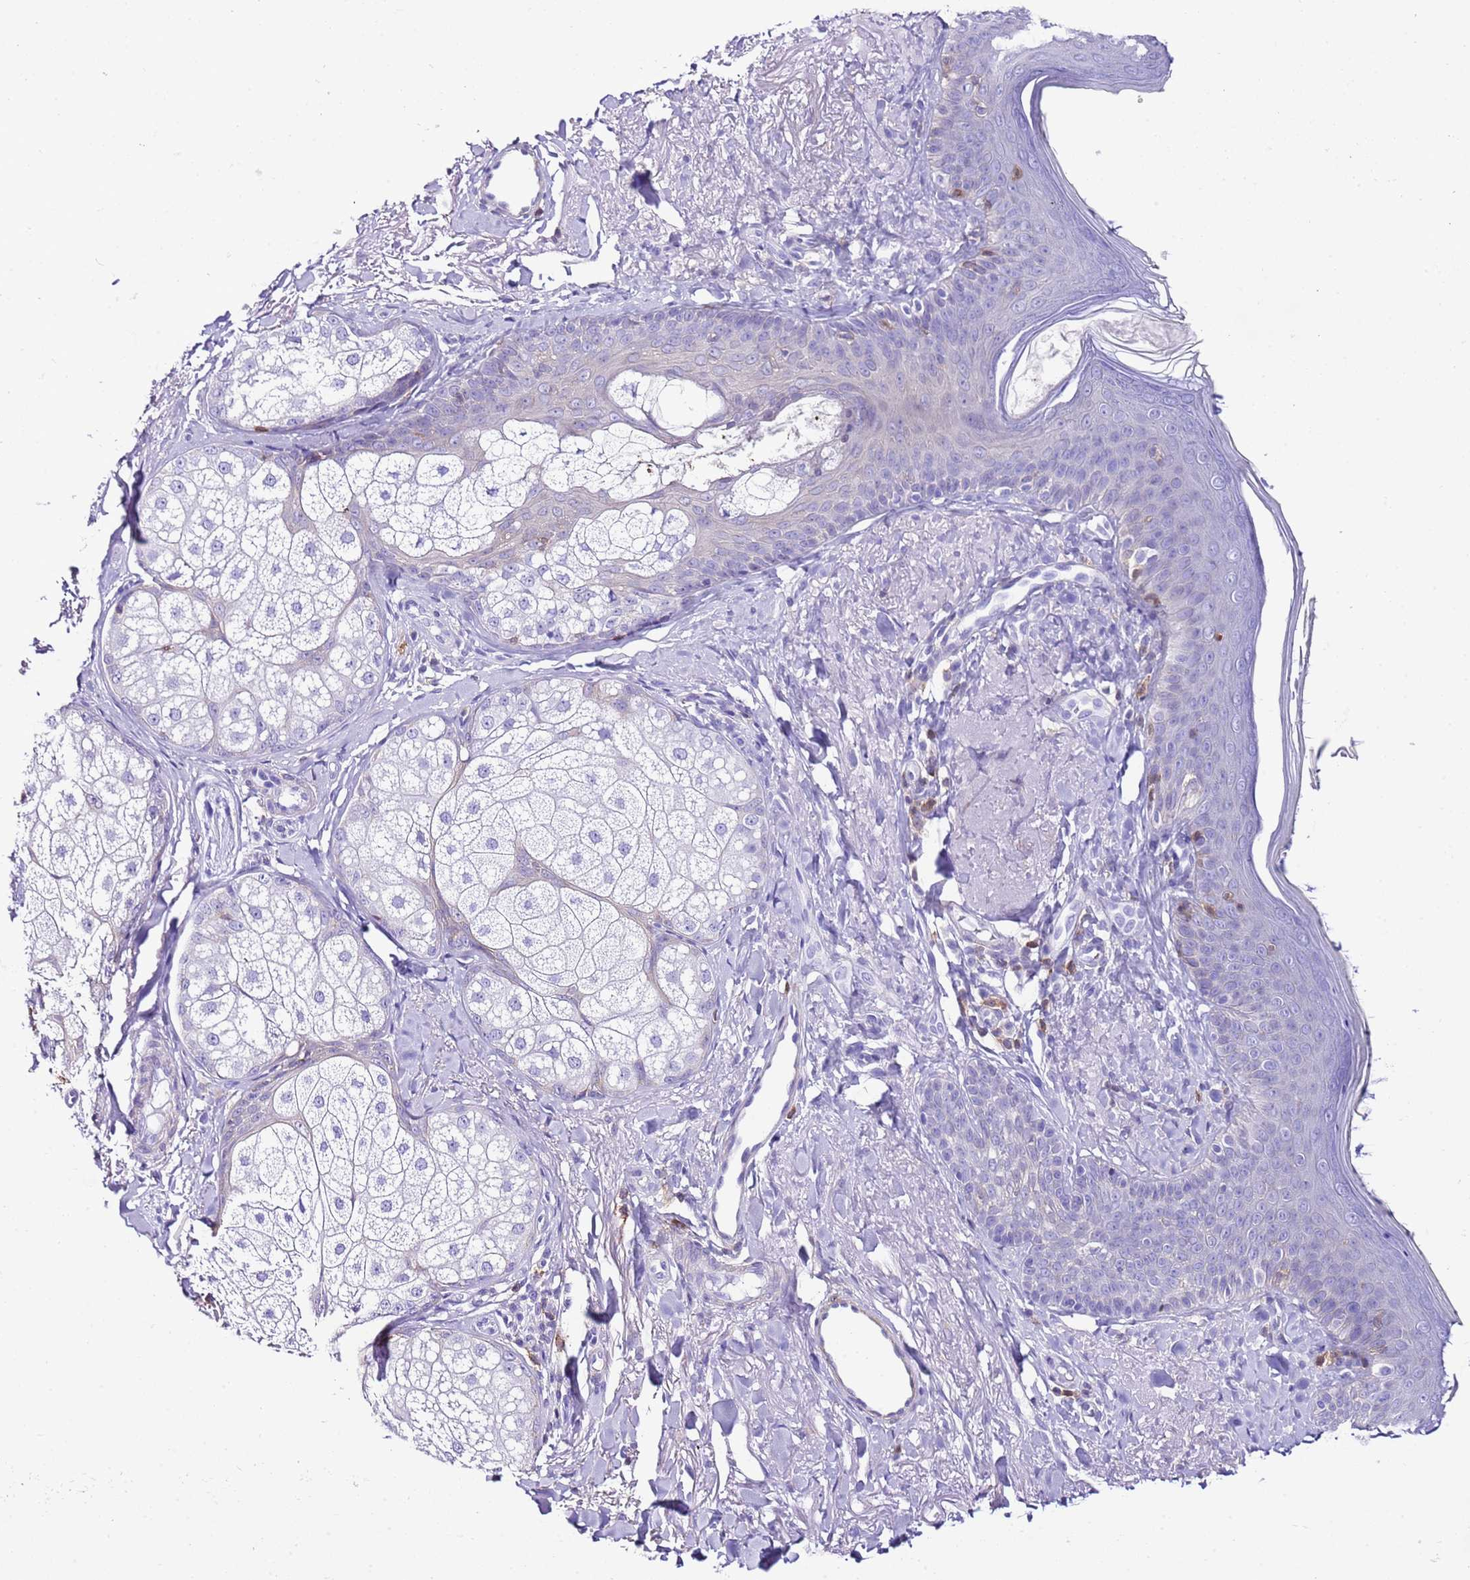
{"staining": {"intensity": "negative", "quantity": "none", "location": "none"}, "tissue": "skin", "cell_type": "Fibroblasts", "image_type": "normal", "snomed": [{"axis": "morphology", "description": "Normal tissue, NOS"}, {"axis": "topography", "description": "Skin"}], "caption": "Fibroblasts show no significant positivity in normal skin. (DAB (3,3'-diaminobenzidine) immunohistochemistry (IHC) with hematoxylin counter stain).", "gene": "CNN2", "patient": {"sex": "male", "age": 57}}